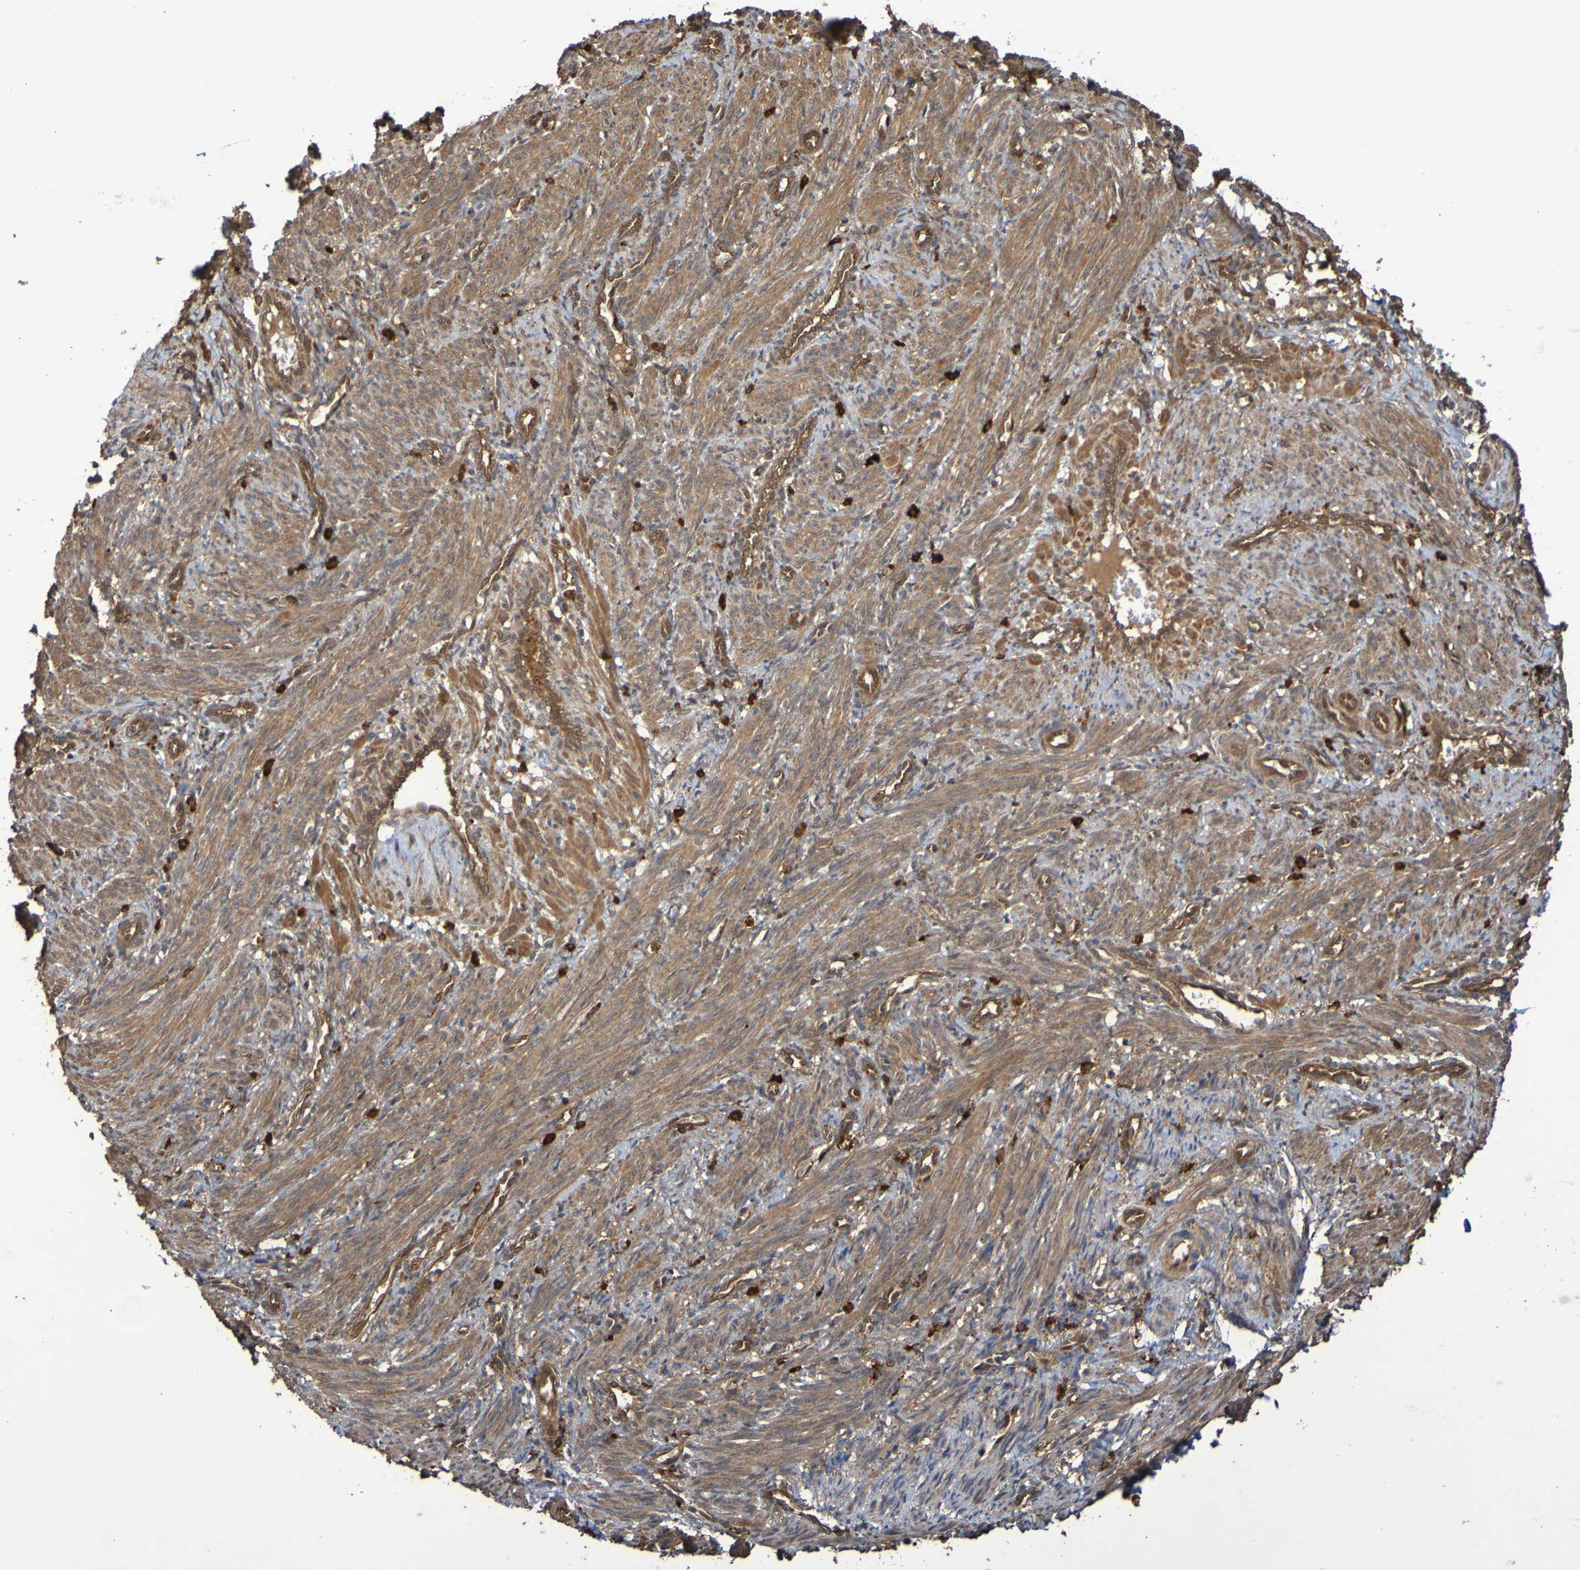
{"staining": {"intensity": "moderate", "quantity": ">75%", "location": "cytoplasmic/membranous"}, "tissue": "smooth muscle", "cell_type": "Smooth muscle cells", "image_type": "normal", "snomed": [{"axis": "morphology", "description": "Normal tissue, NOS"}, {"axis": "topography", "description": "Endometrium"}], "caption": "Human smooth muscle stained with a brown dye exhibits moderate cytoplasmic/membranous positive positivity in about >75% of smooth muscle cells.", "gene": "SERPINB6", "patient": {"sex": "female", "age": 33}}